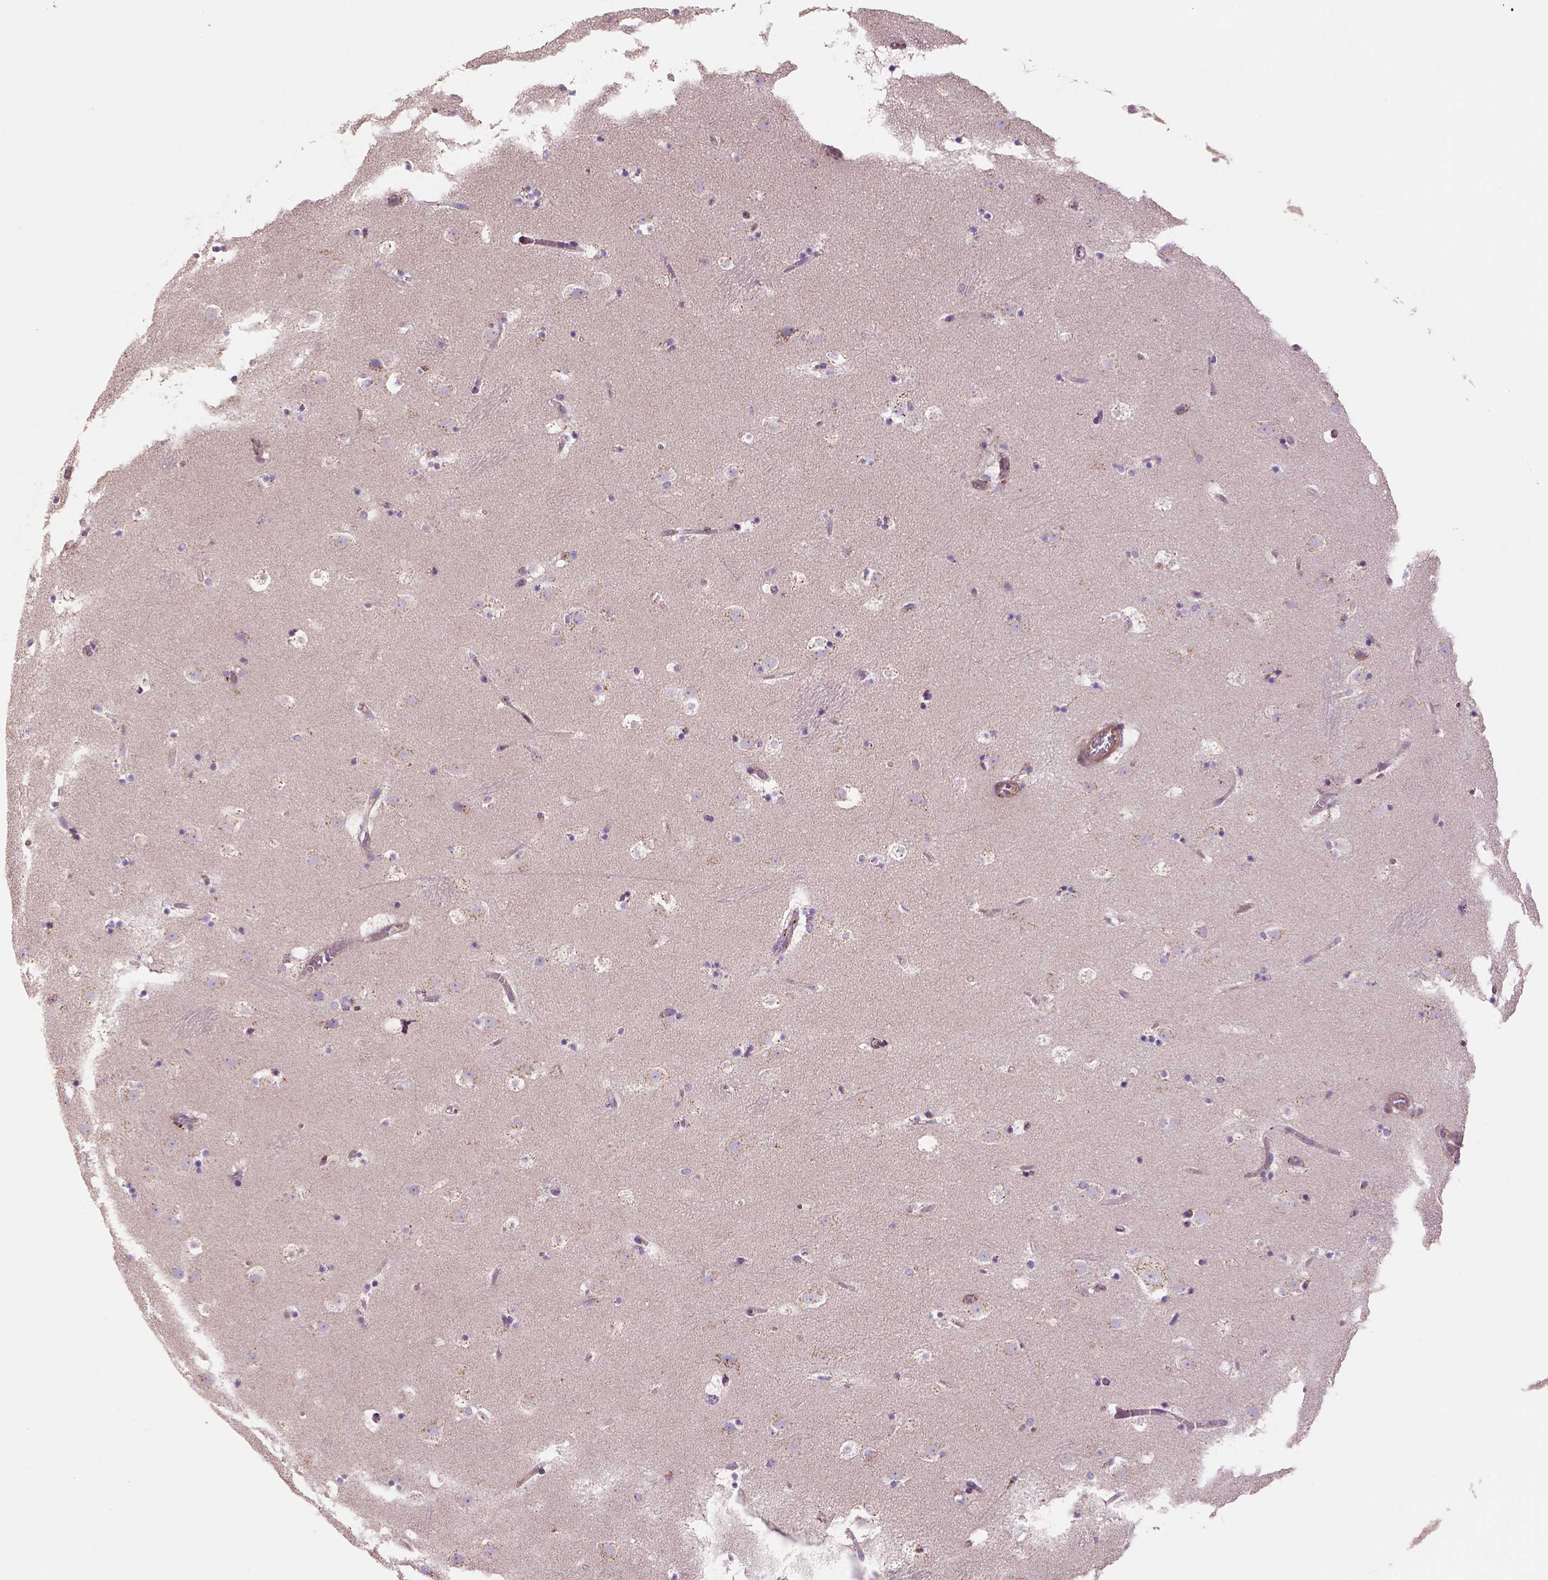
{"staining": {"intensity": "weak", "quantity": "<25%", "location": "cytoplasmic/membranous"}, "tissue": "caudate", "cell_type": "Glial cells", "image_type": "normal", "snomed": [{"axis": "morphology", "description": "Normal tissue, NOS"}, {"axis": "topography", "description": "Lateral ventricle wall"}], "caption": "Immunohistochemical staining of unremarkable human caudate reveals no significant staining in glial cells.", "gene": "WARS2", "patient": {"sex": "male", "age": 37}}